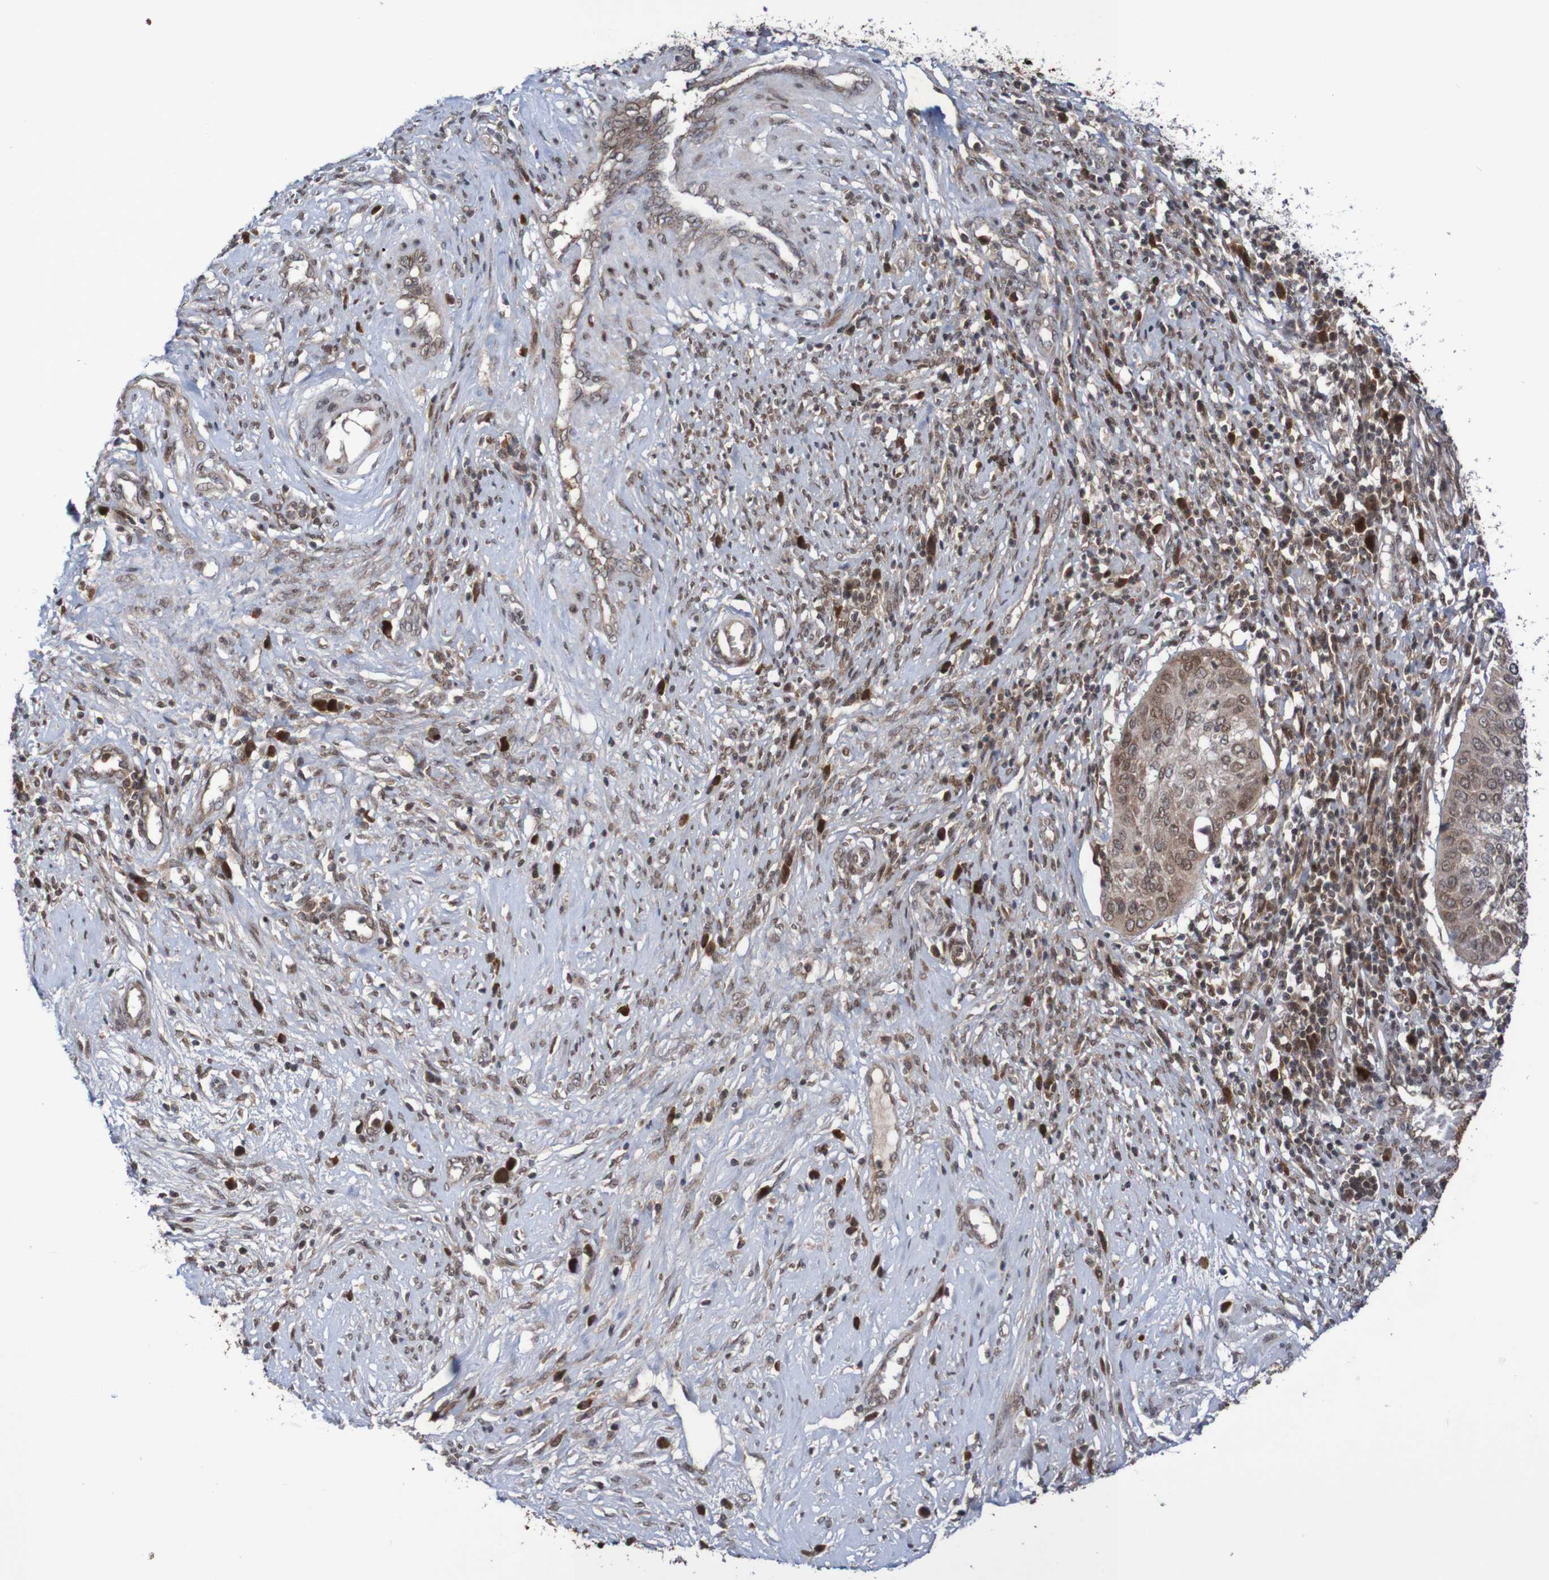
{"staining": {"intensity": "weak", "quantity": ">75%", "location": "cytoplasmic/membranous,nuclear"}, "tissue": "cervical cancer", "cell_type": "Tumor cells", "image_type": "cancer", "snomed": [{"axis": "morphology", "description": "Normal tissue, NOS"}, {"axis": "morphology", "description": "Squamous cell carcinoma, NOS"}, {"axis": "topography", "description": "Cervix"}], "caption": "DAB (3,3'-diaminobenzidine) immunohistochemical staining of cervical cancer (squamous cell carcinoma) exhibits weak cytoplasmic/membranous and nuclear protein expression in approximately >75% of tumor cells.", "gene": "ITLN1", "patient": {"sex": "female", "age": 39}}